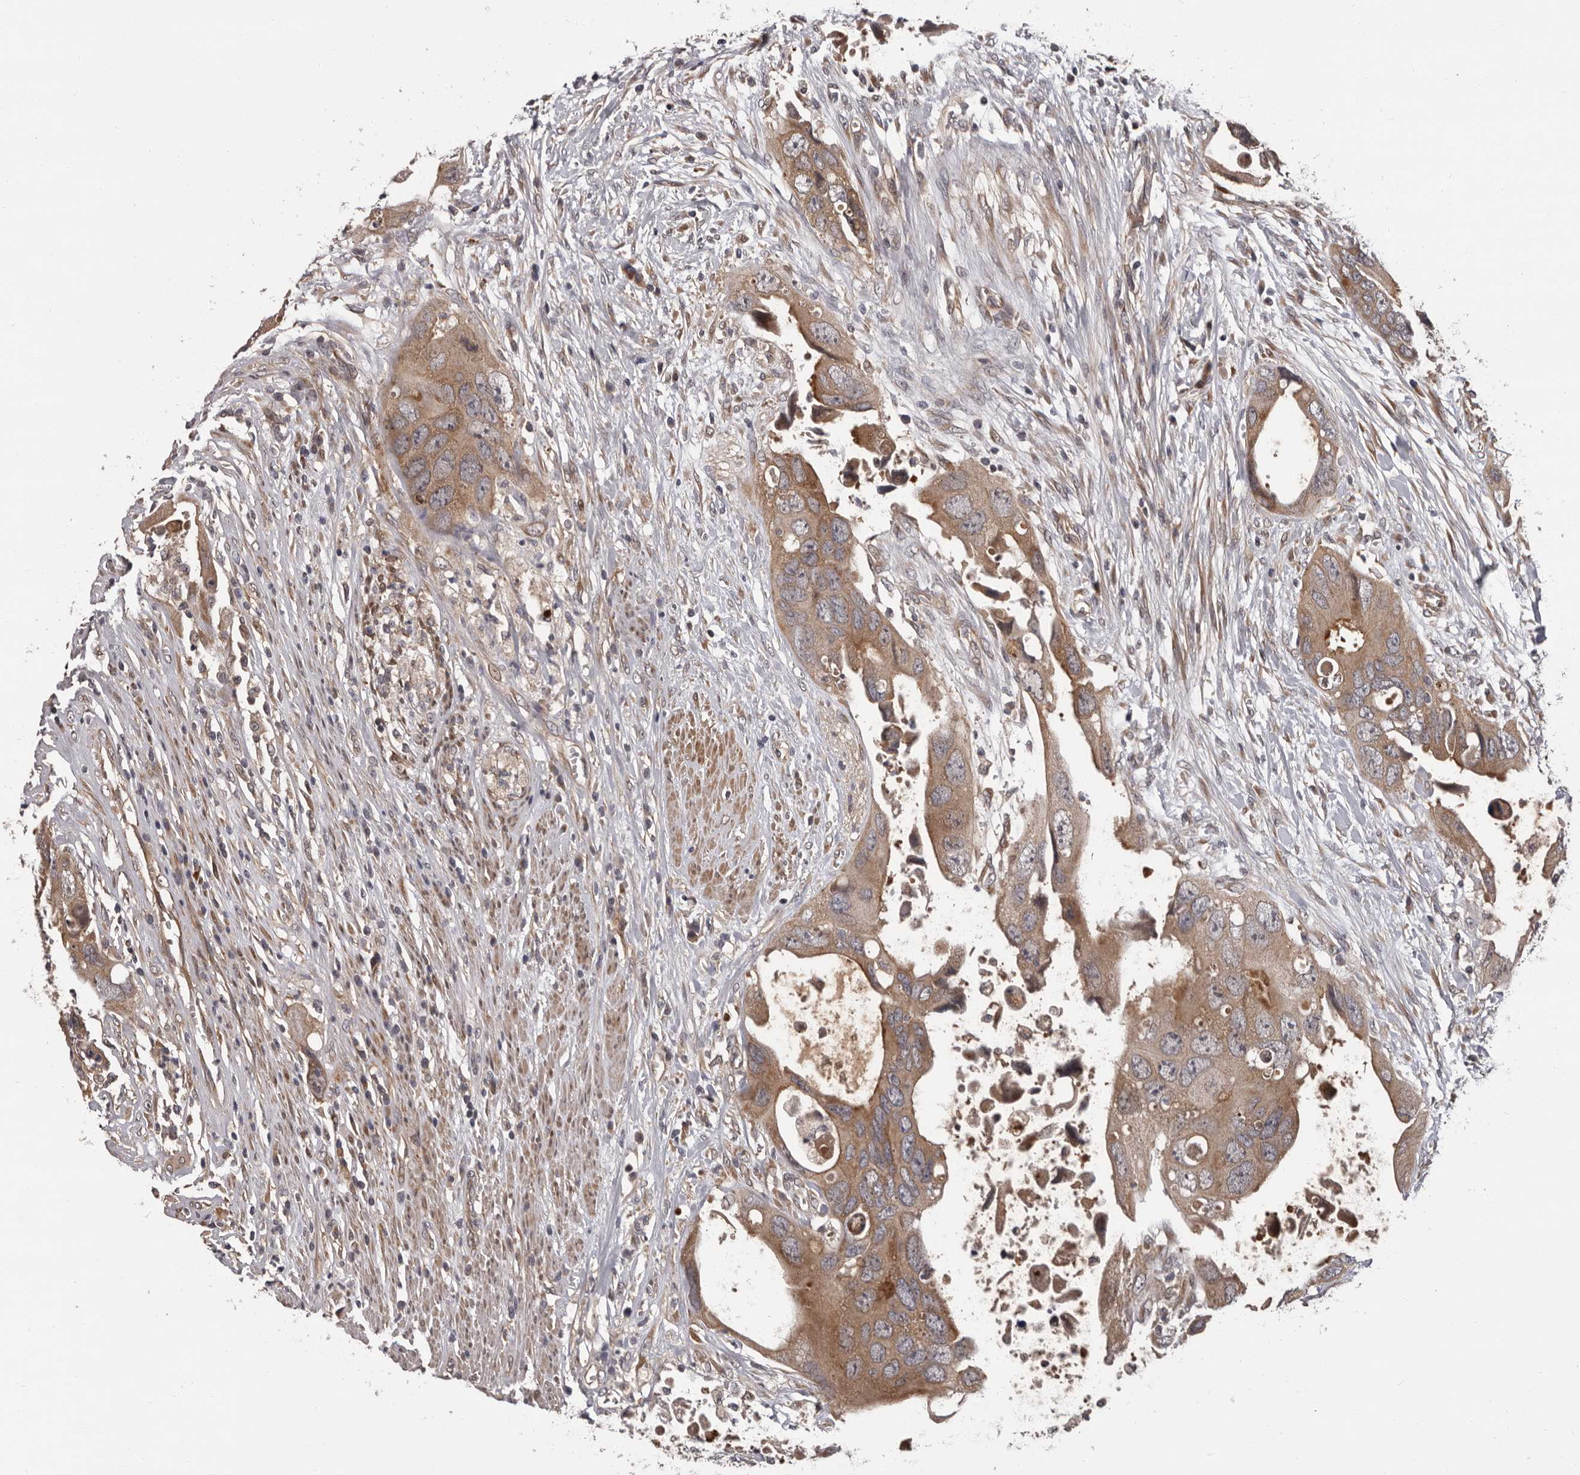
{"staining": {"intensity": "moderate", "quantity": ">75%", "location": "cytoplasmic/membranous"}, "tissue": "colorectal cancer", "cell_type": "Tumor cells", "image_type": "cancer", "snomed": [{"axis": "morphology", "description": "Adenocarcinoma, NOS"}, {"axis": "topography", "description": "Rectum"}], "caption": "Moderate cytoplasmic/membranous positivity for a protein is present in approximately >75% of tumor cells of adenocarcinoma (colorectal) using IHC.", "gene": "PRKD1", "patient": {"sex": "male", "age": 70}}